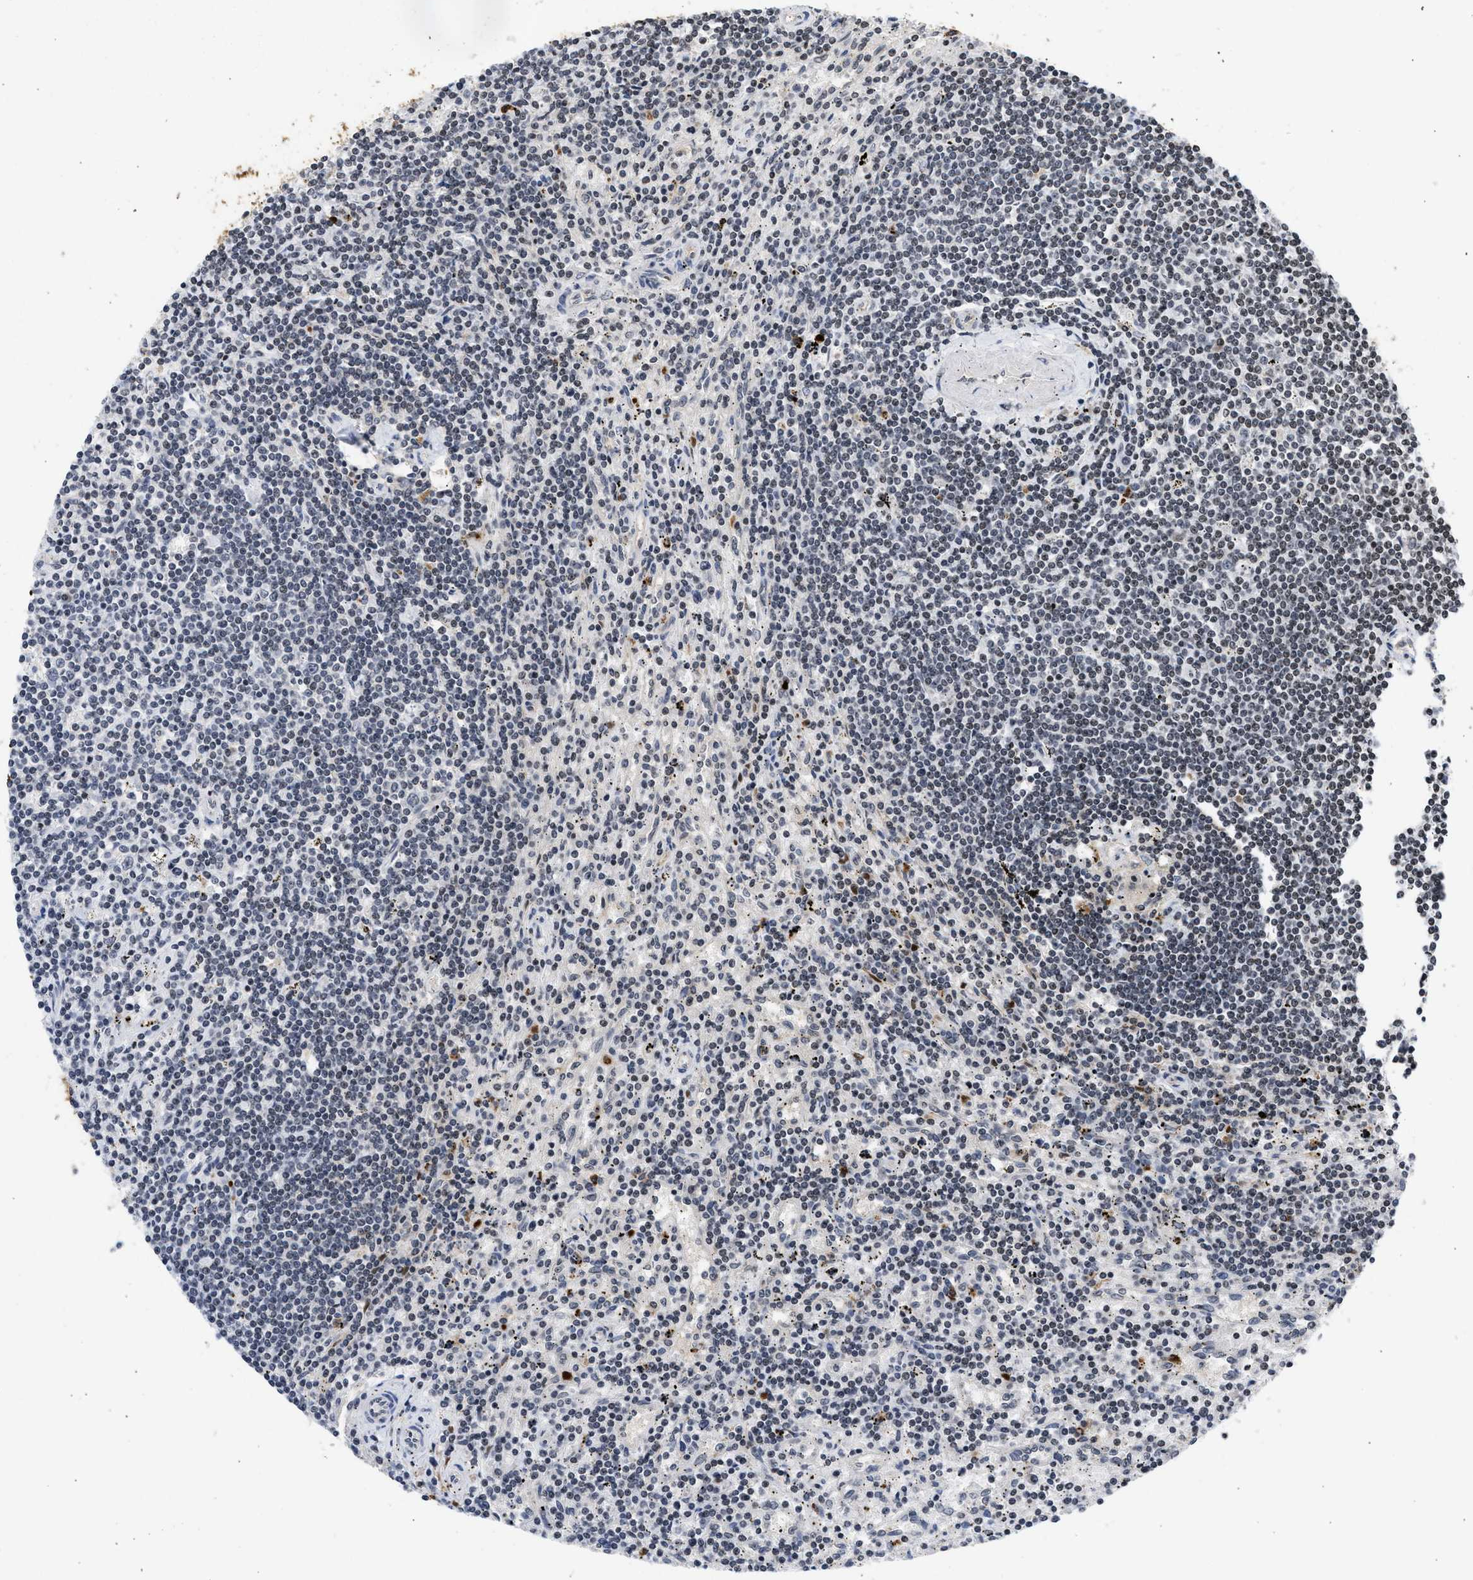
{"staining": {"intensity": "negative", "quantity": "none", "location": "none"}, "tissue": "lymphoma", "cell_type": "Tumor cells", "image_type": "cancer", "snomed": [{"axis": "morphology", "description": "Malignant lymphoma, non-Hodgkin's type, Low grade"}, {"axis": "topography", "description": "Spleen"}], "caption": "The immunohistochemistry micrograph has no significant staining in tumor cells of lymphoma tissue.", "gene": "ENSG00000142539", "patient": {"sex": "male", "age": 76}}